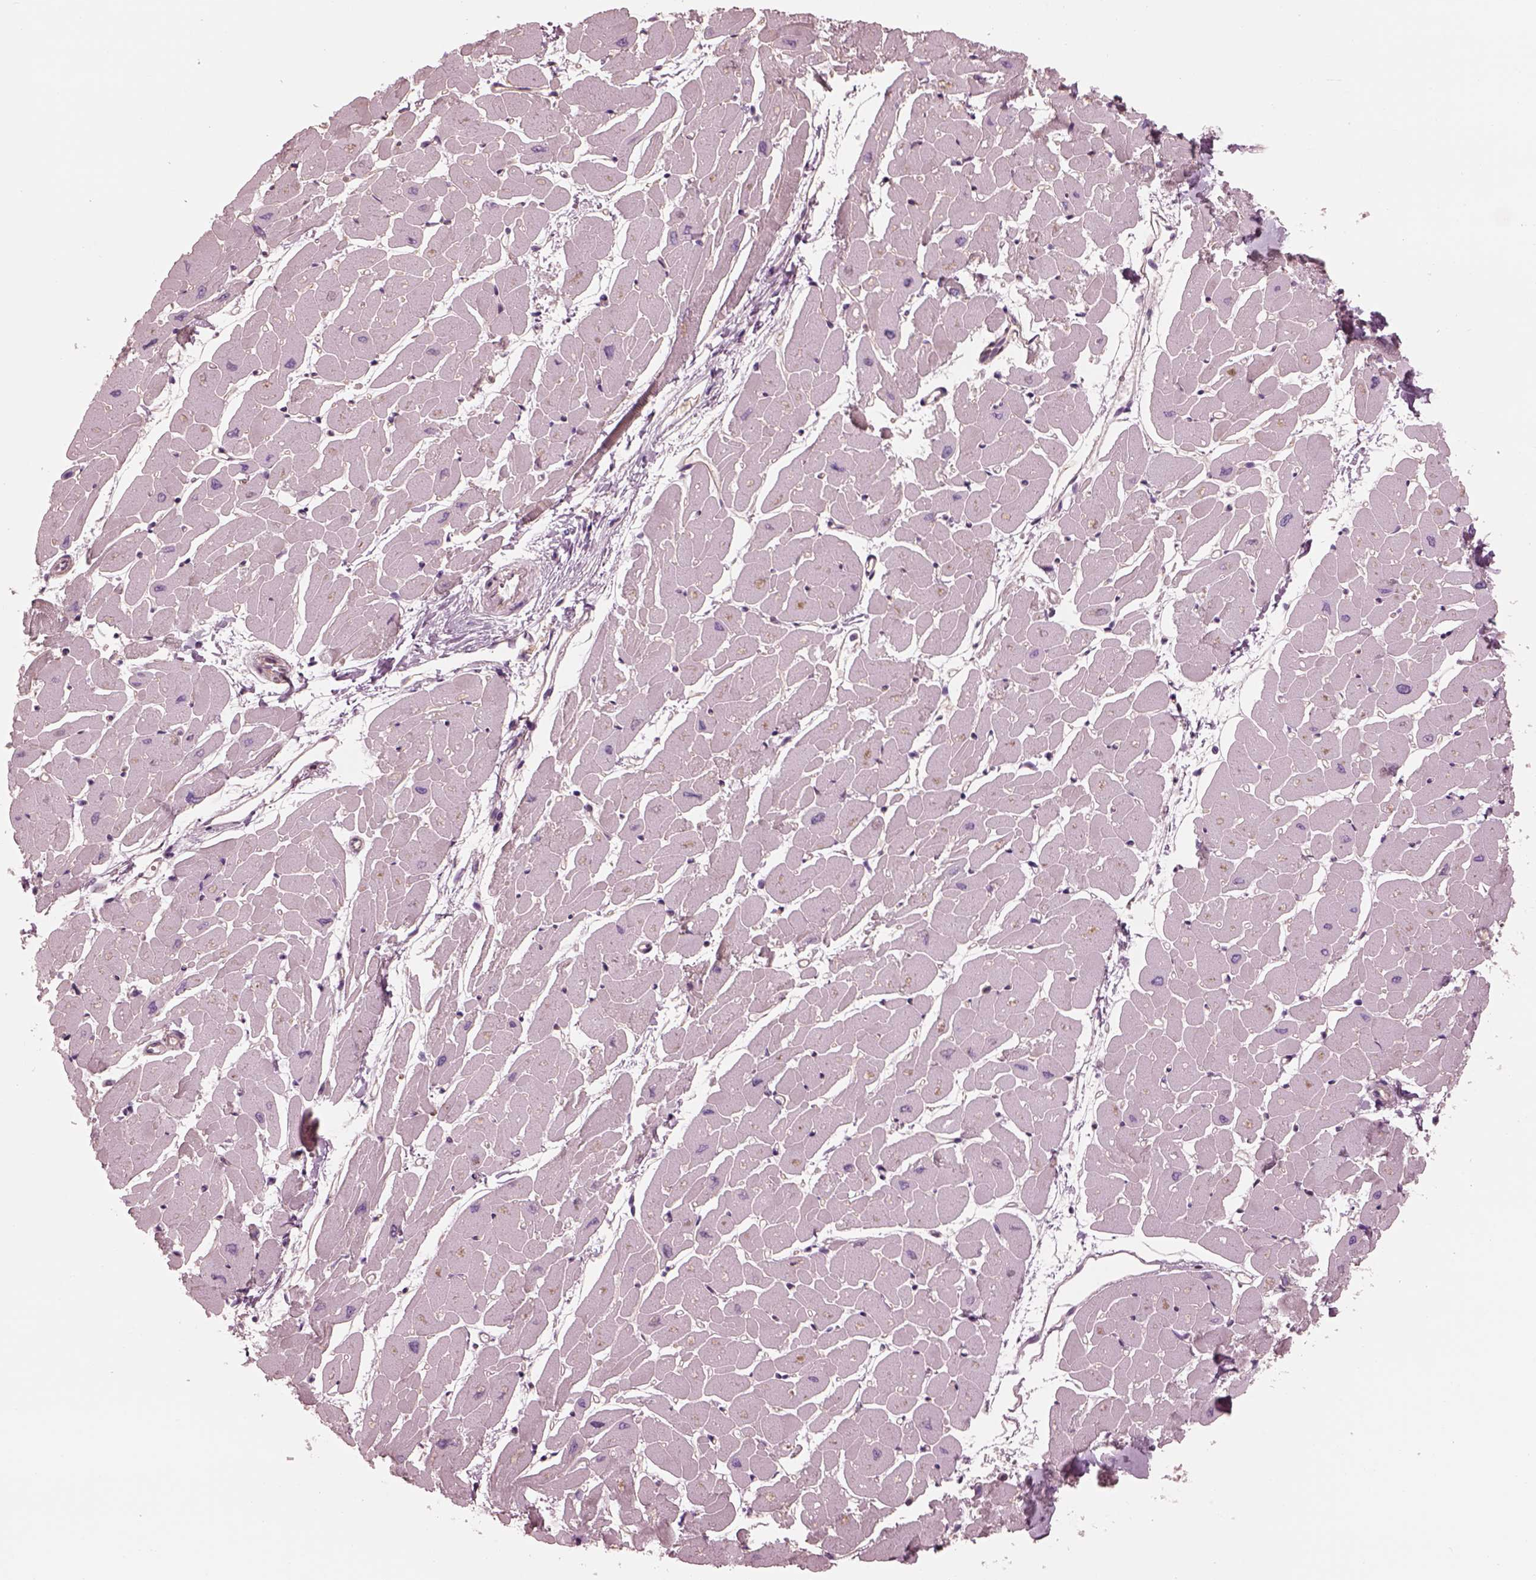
{"staining": {"intensity": "negative", "quantity": "none", "location": "none"}, "tissue": "heart muscle", "cell_type": "Cardiomyocytes", "image_type": "normal", "snomed": [{"axis": "morphology", "description": "Normal tissue, NOS"}, {"axis": "topography", "description": "Heart"}], "caption": "High power microscopy image of an IHC histopathology image of unremarkable heart muscle, revealing no significant positivity in cardiomyocytes.", "gene": "STK33", "patient": {"sex": "male", "age": 57}}